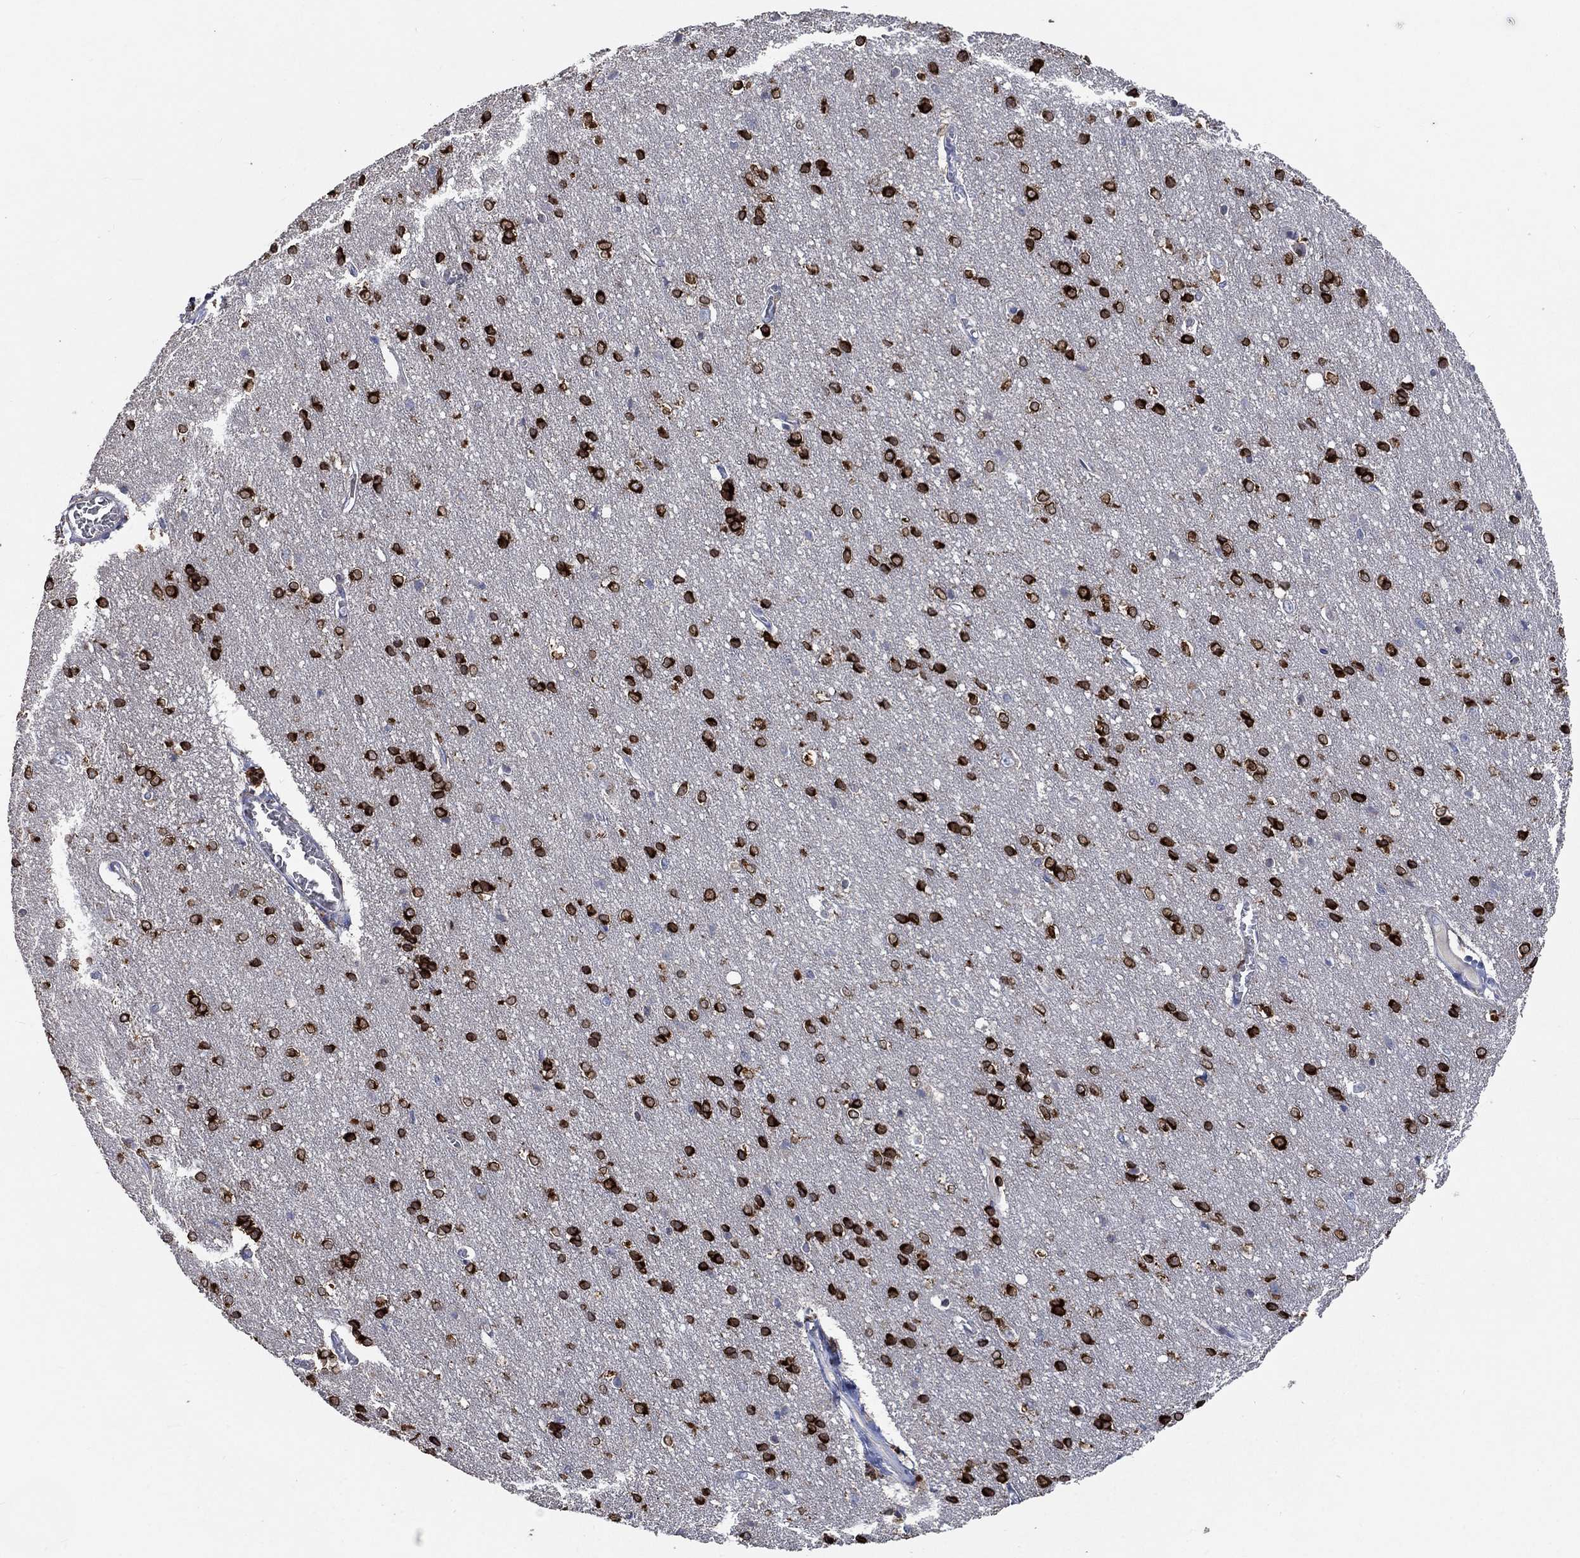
{"staining": {"intensity": "negative", "quantity": "none", "location": "none"}, "tissue": "cerebral cortex", "cell_type": "Endothelial cells", "image_type": "normal", "snomed": [{"axis": "morphology", "description": "Normal tissue, NOS"}, {"axis": "topography", "description": "Cerebral cortex"}], "caption": "This is a histopathology image of IHC staining of unremarkable cerebral cortex, which shows no positivity in endothelial cells. (Stains: DAB (3,3'-diaminobenzidine) IHC with hematoxylin counter stain, Microscopy: brightfield microscopy at high magnification).", "gene": "UGT8", "patient": {"sex": "male", "age": 37}}